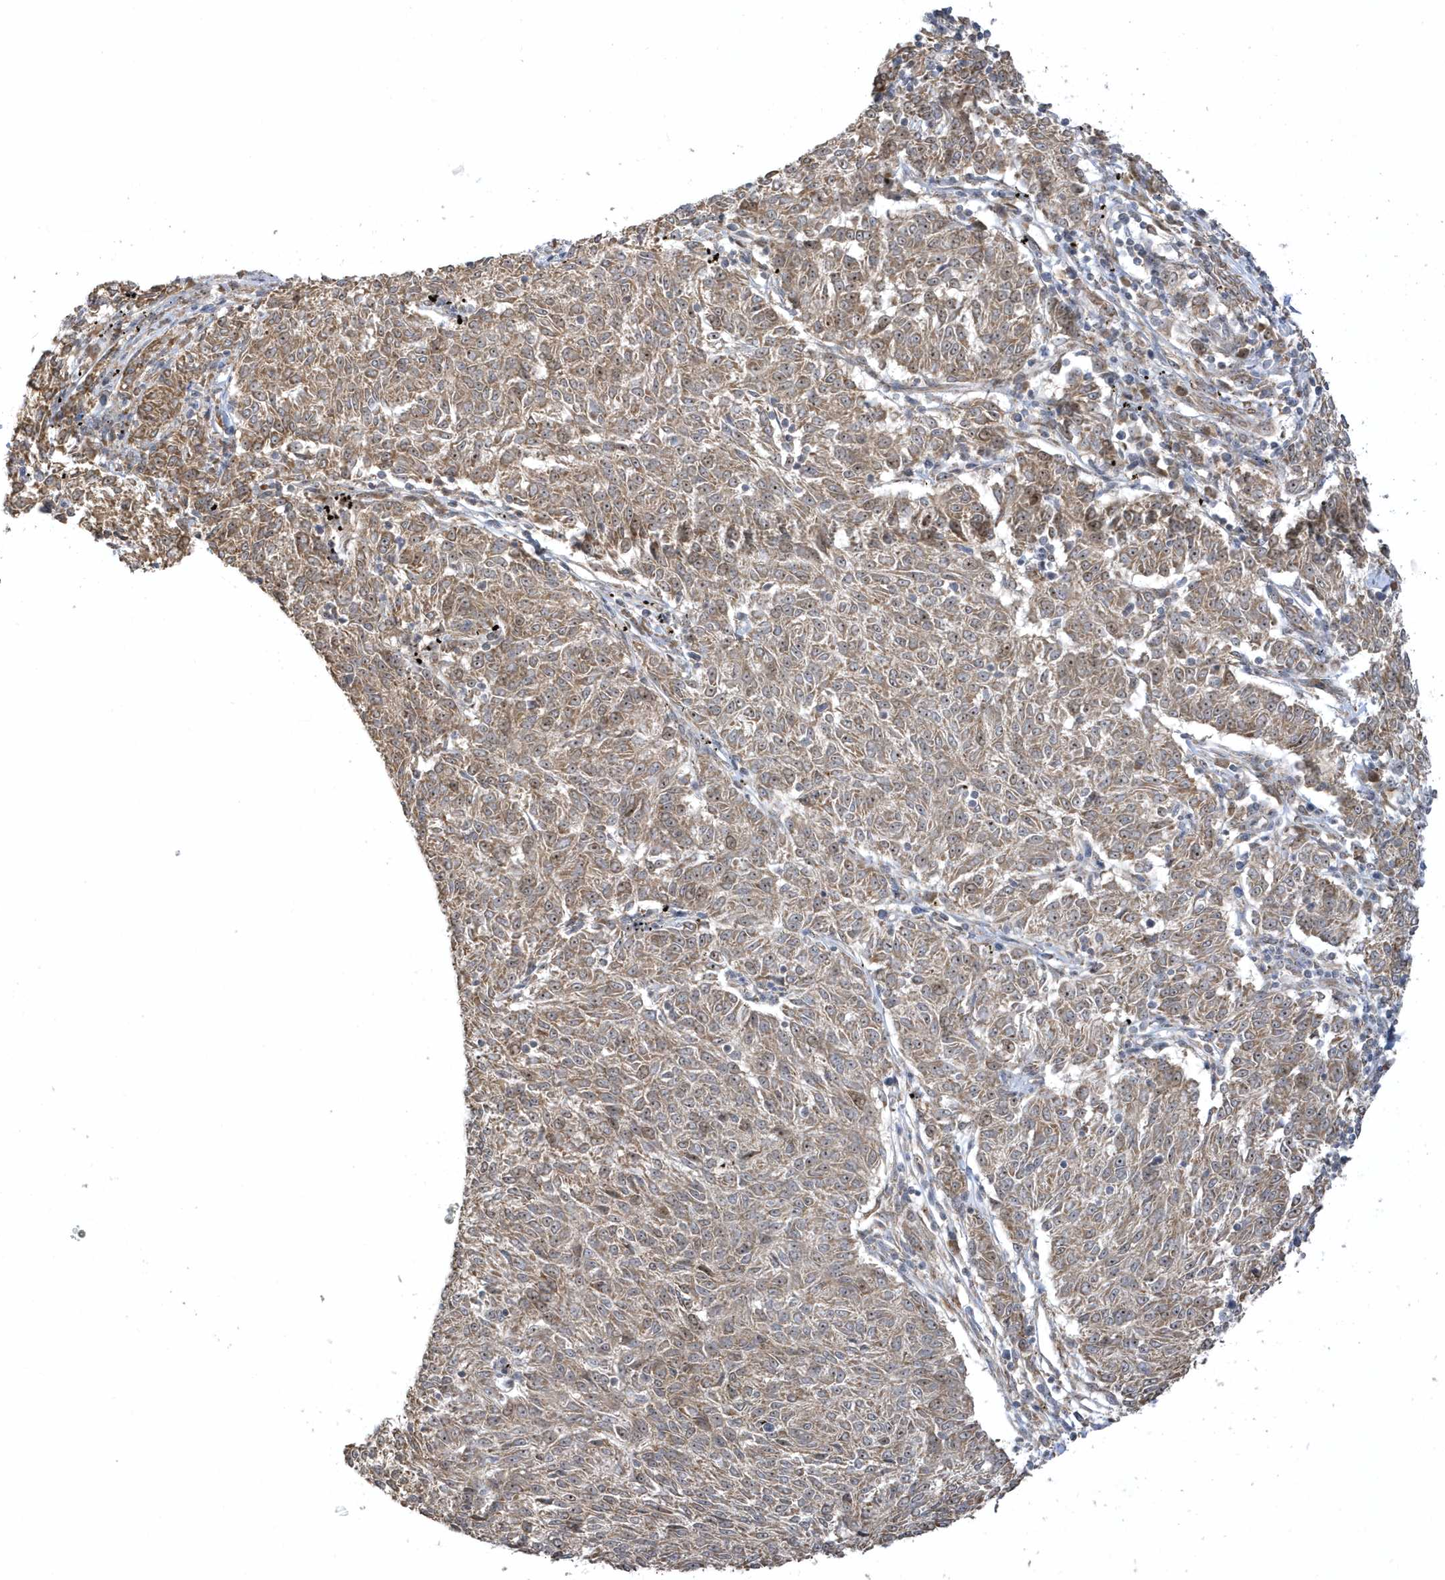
{"staining": {"intensity": "weak", "quantity": ">75%", "location": "cytoplasmic/membranous"}, "tissue": "melanoma", "cell_type": "Tumor cells", "image_type": "cancer", "snomed": [{"axis": "morphology", "description": "Malignant melanoma, NOS"}, {"axis": "topography", "description": "Skin"}], "caption": "An immunohistochemistry histopathology image of tumor tissue is shown. Protein staining in brown highlights weak cytoplasmic/membranous positivity in melanoma within tumor cells.", "gene": "ECM2", "patient": {"sex": "female", "age": 72}}